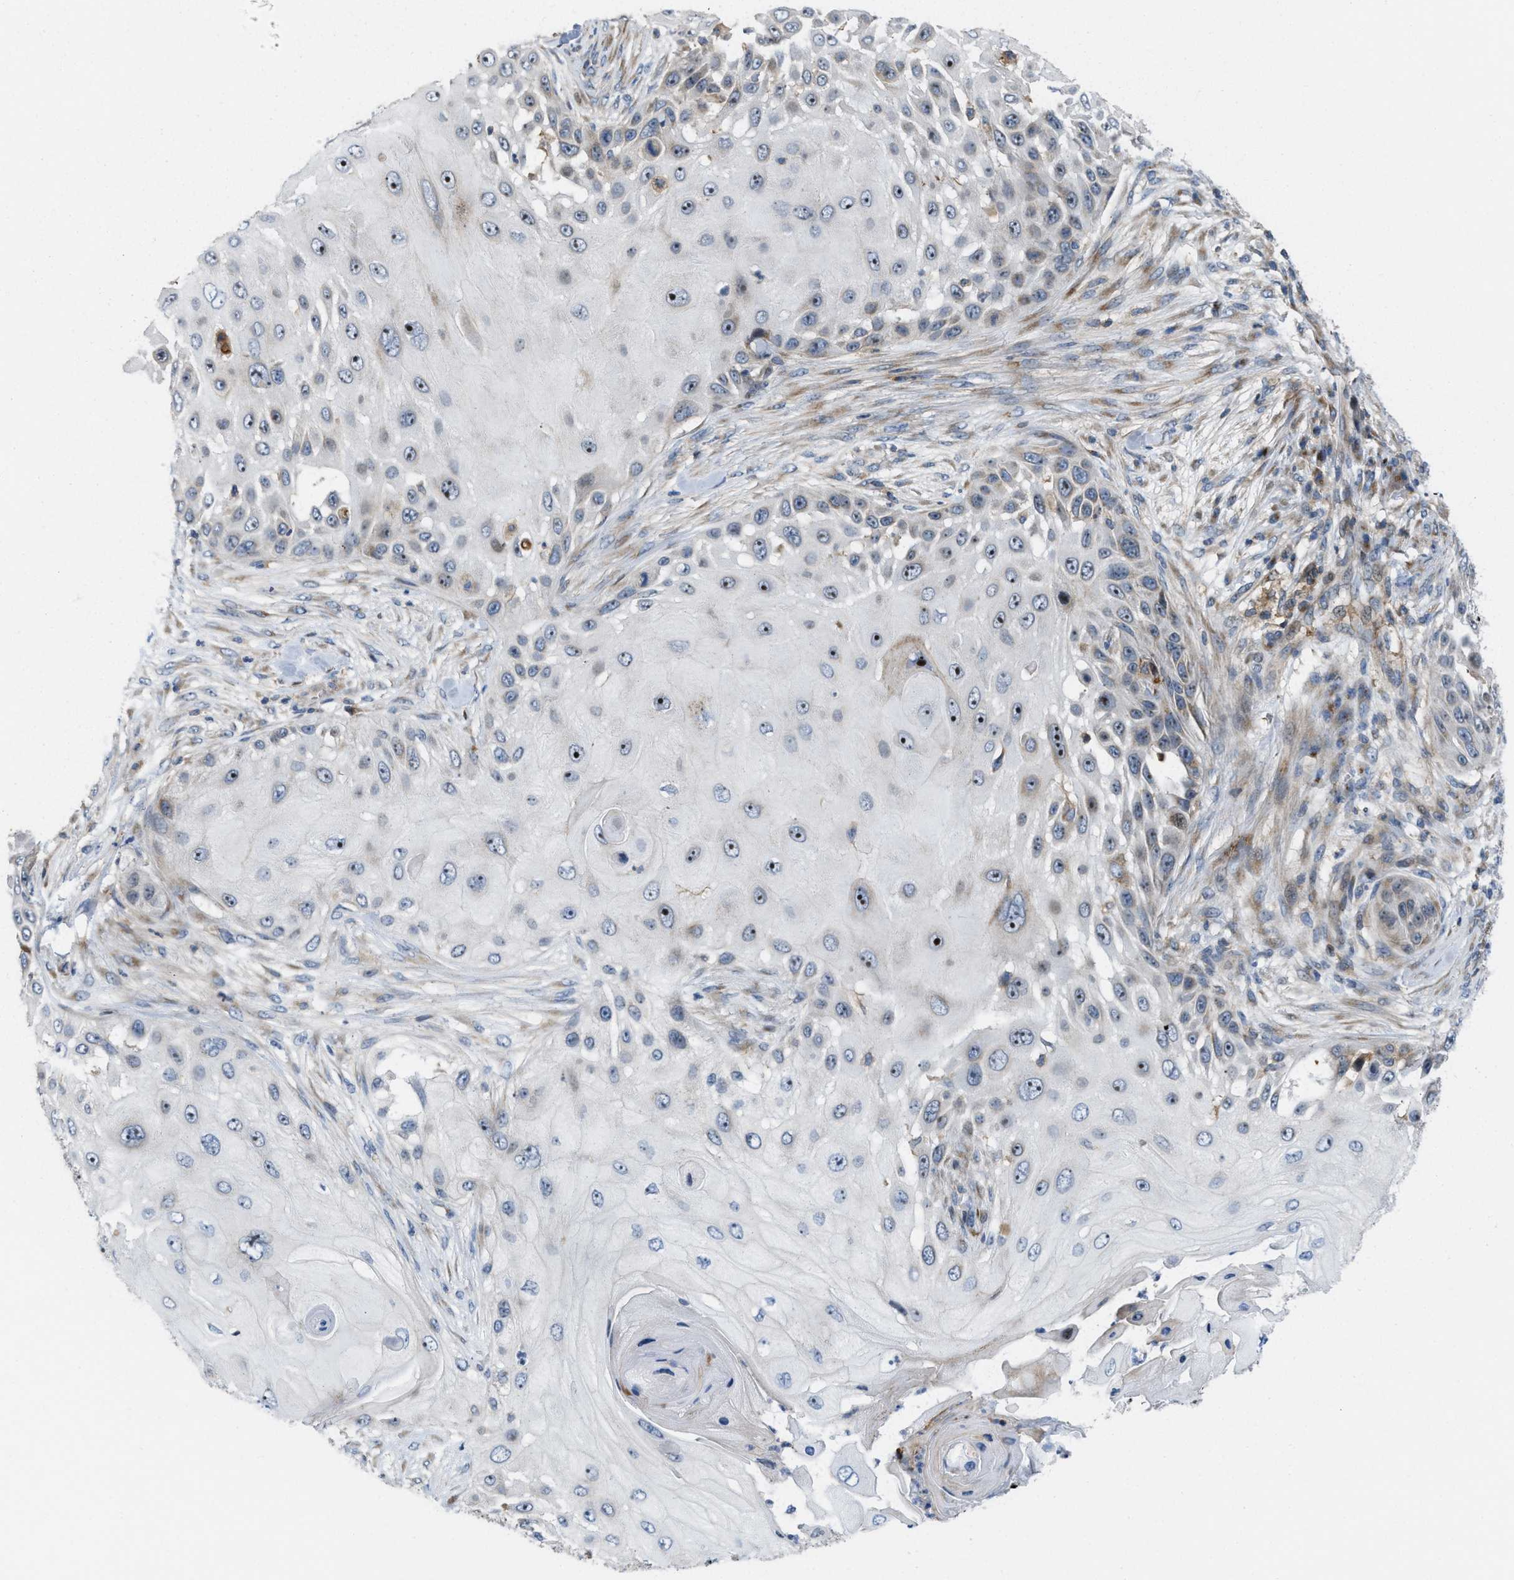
{"staining": {"intensity": "moderate", "quantity": "25%-75%", "location": "nuclear"}, "tissue": "skin cancer", "cell_type": "Tumor cells", "image_type": "cancer", "snomed": [{"axis": "morphology", "description": "Squamous cell carcinoma, NOS"}, {"axis": "topography", "description": "Skin"}], "caption": "This photomicrograph displays squamous cell carcinoma (skin) stained with immunohistochemistry to label a protein in brown. The nuclear of tumor cells show moderate positivity for the protein. Nuclei are counter-stained blue.", "gene": "DIPK1A", "patient": {"sex": "female", "age": 44}}